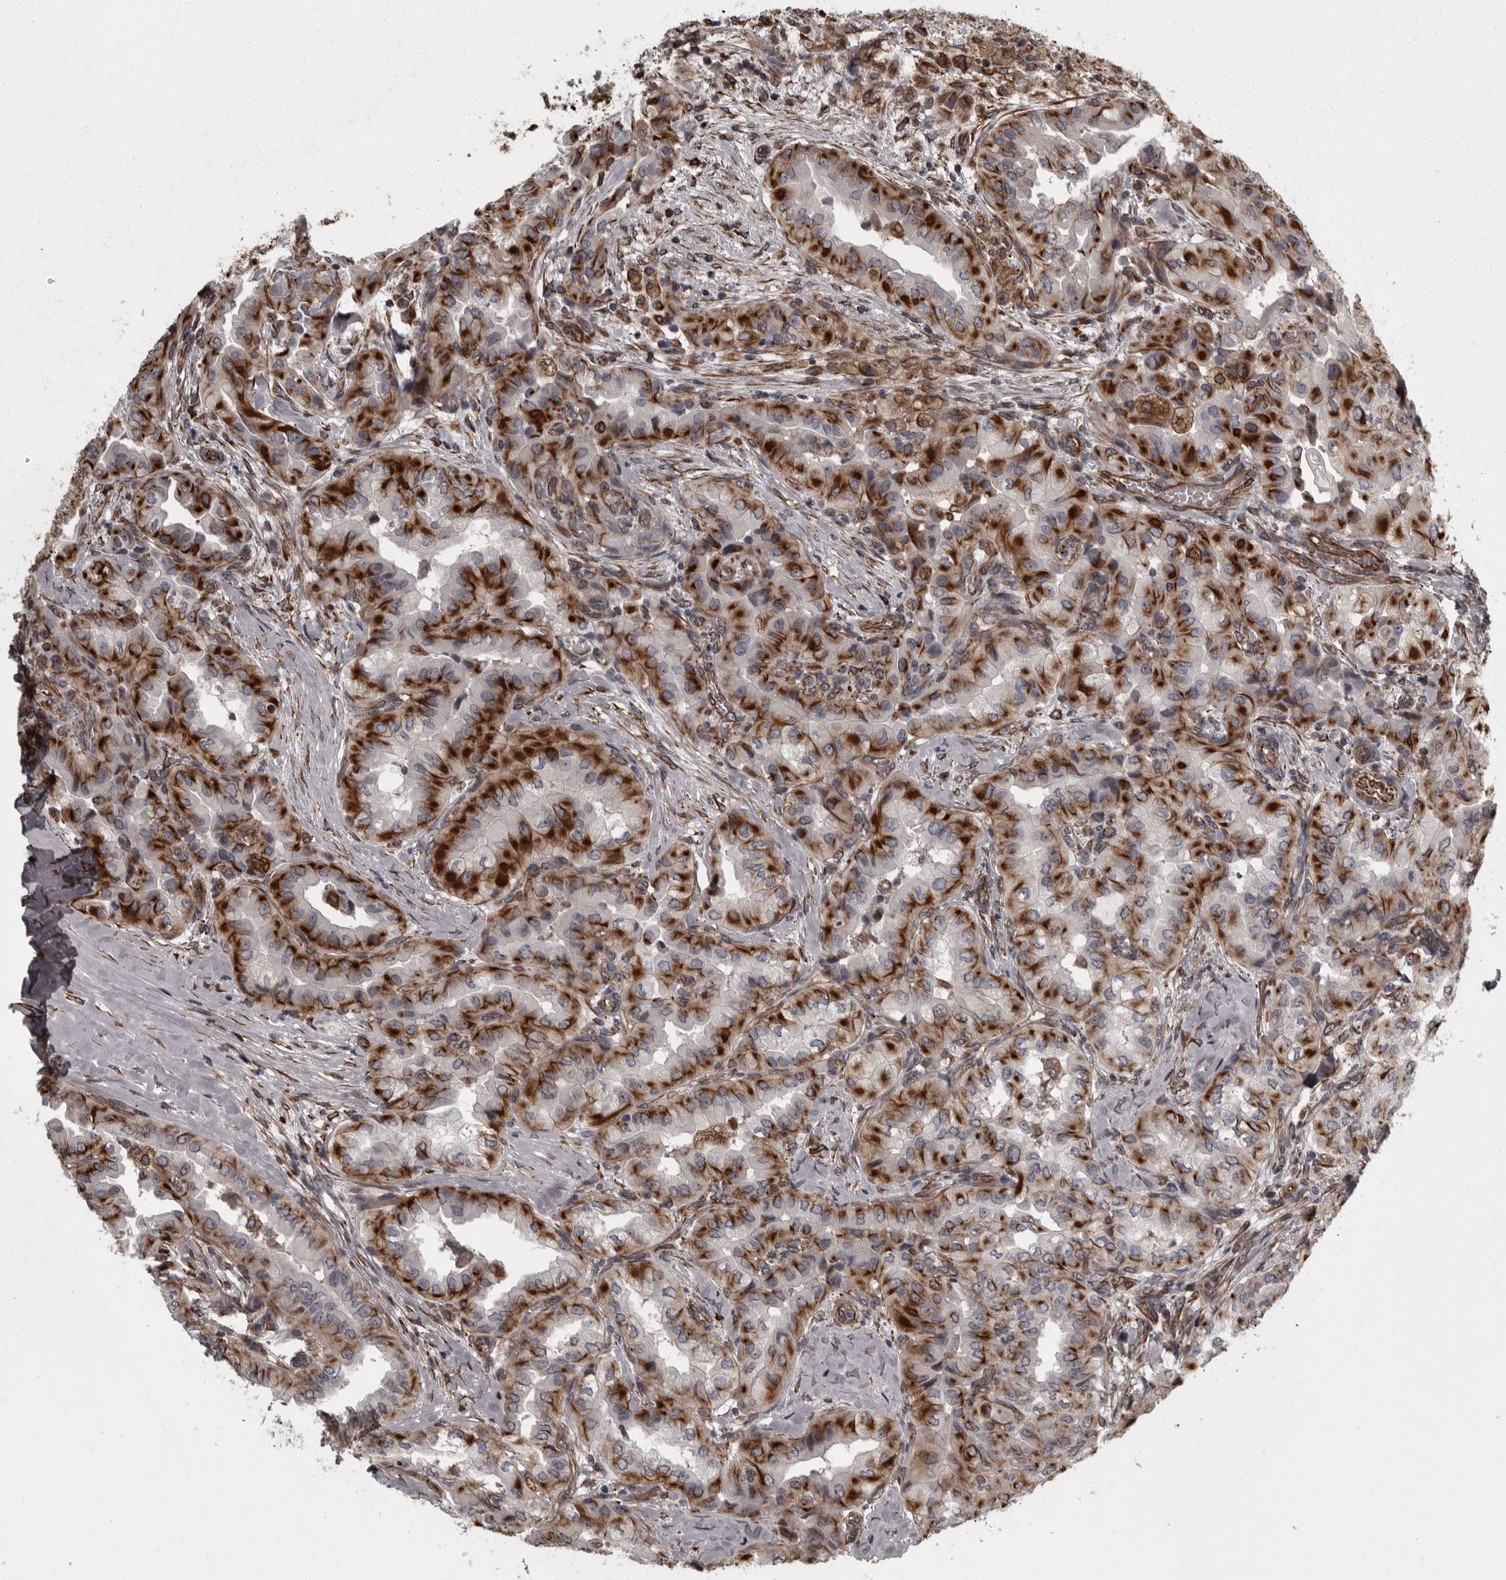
{"staining": {"intensity": "strong", "quantity": ">75%", "location": "cytoplasmic/membranous"}, "tissue": "thyroid cancer", "cell_type": "Tumor cells", "image_type": "cancer", "snomed": [{"axis": "morphology", "description": "Papillary adenocarcinoma, NOS"}, {"axis": "topography", "description": "Thyroid gland"}], "caption": "Tumor cells reveal strong cytoplasmic/membranous positivity in about >75% of cells in papillary adenocarcinoma (thyroid).", "gene": "FAAP100", "patient": {"sex": "female", "age": 59}}